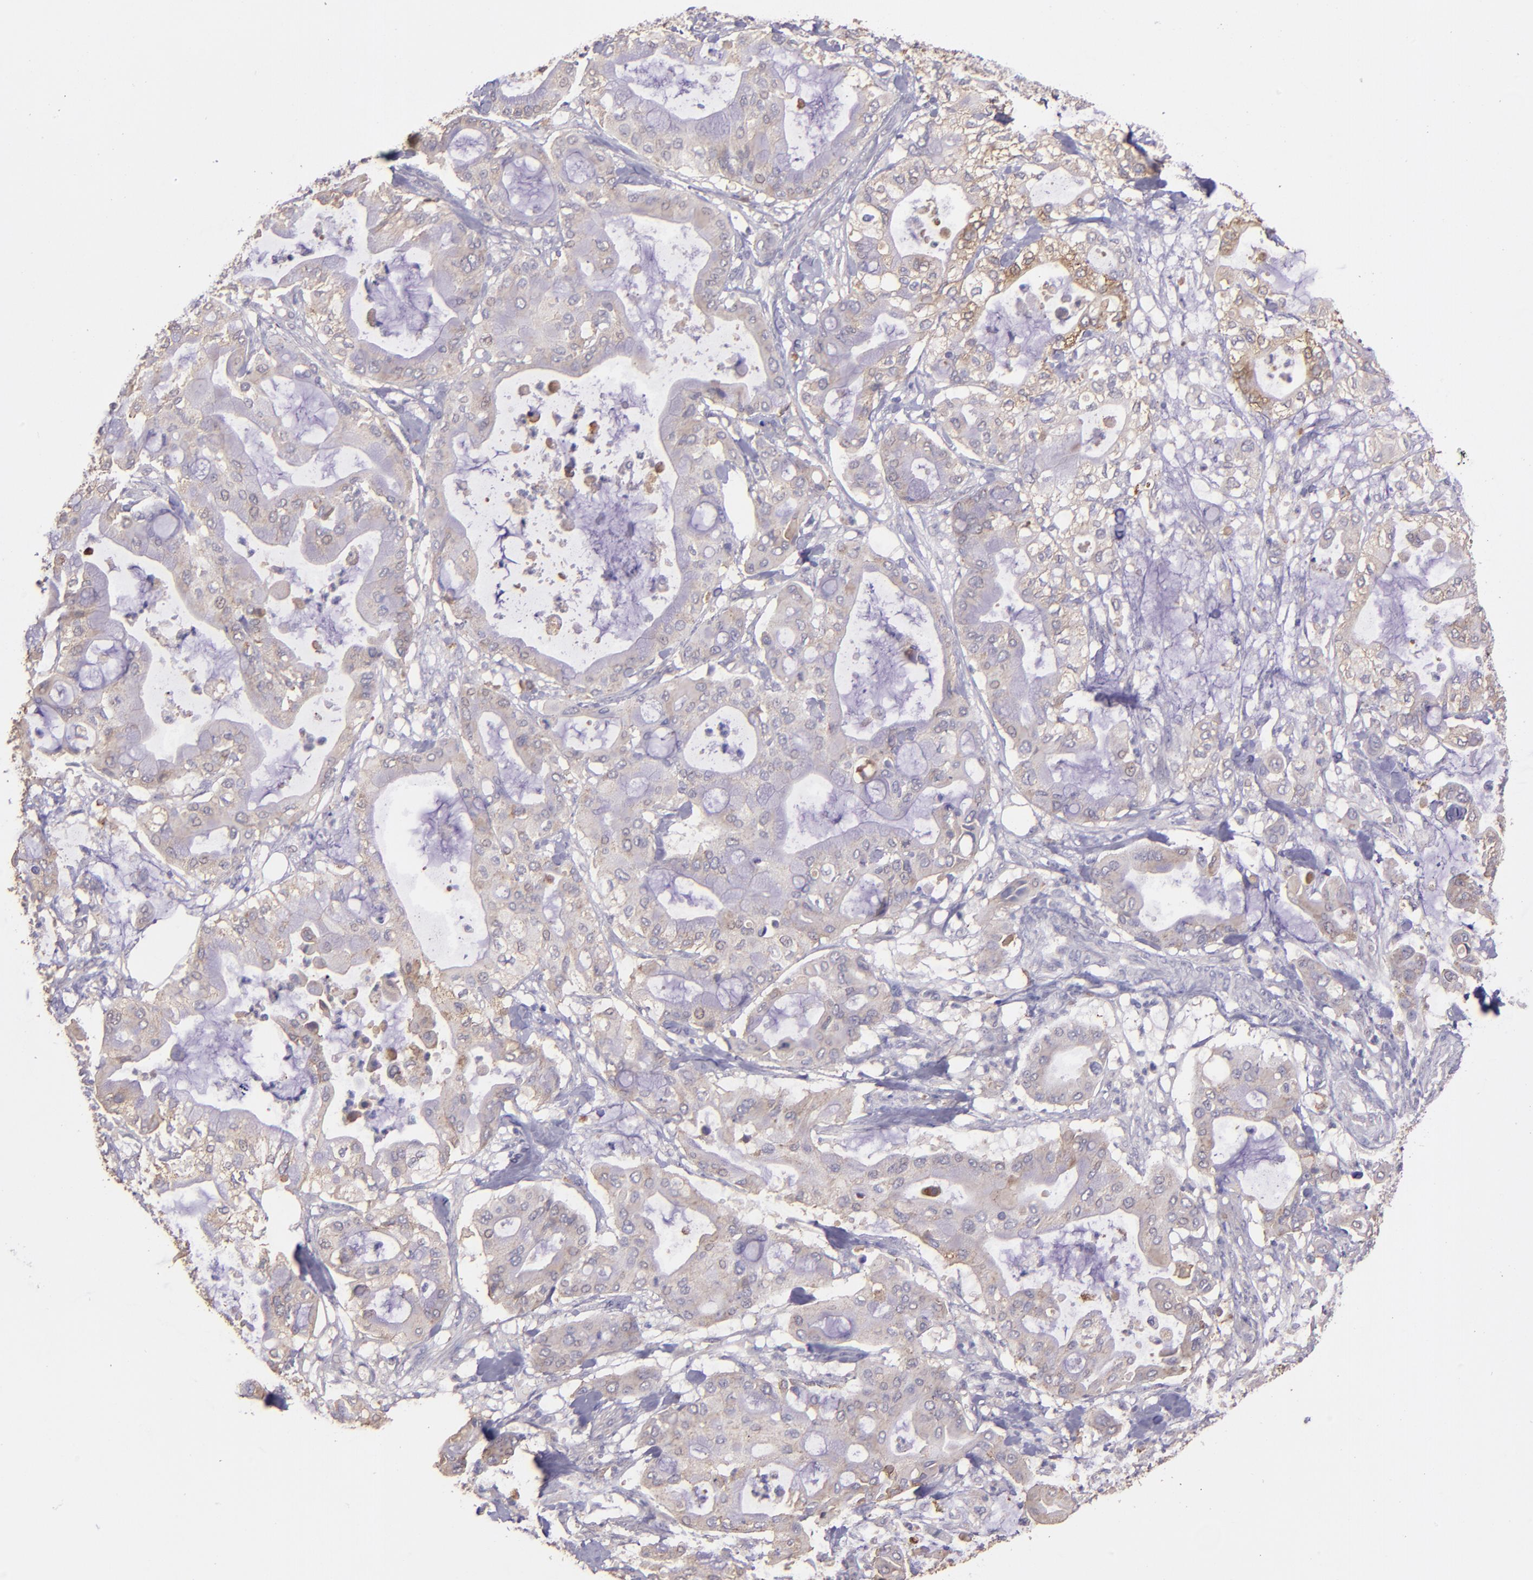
{"staining": {"intensity": "weak", "quantity": "25%-75%", "location": "cytoplasmic/membranous"}, "tissue": "pancreatic cancer", "cell_type": "Tumor cells", "image_type": "cancer", "snomed": [{"axis": "morphology", "description": "Adenocarcinoma, NOS"}, {"axis": "morphology", "description": "Adenocarcinoma, metastatic, NOS"}, {"axis": "topography", "description": "Lymph node"}, {"axis": "topography", "description": "Pancreas"}, {"axis": "topography", "description": "Duodenum"}], "caption": "Weak cytoplasmic/membranous expression for a protein is appreciated in approximately 25%-75% of tumor cells of pancreatic cancer using IHC.", "gene": "PAPPA", "patient": {"sex": "female", "age": 64}}